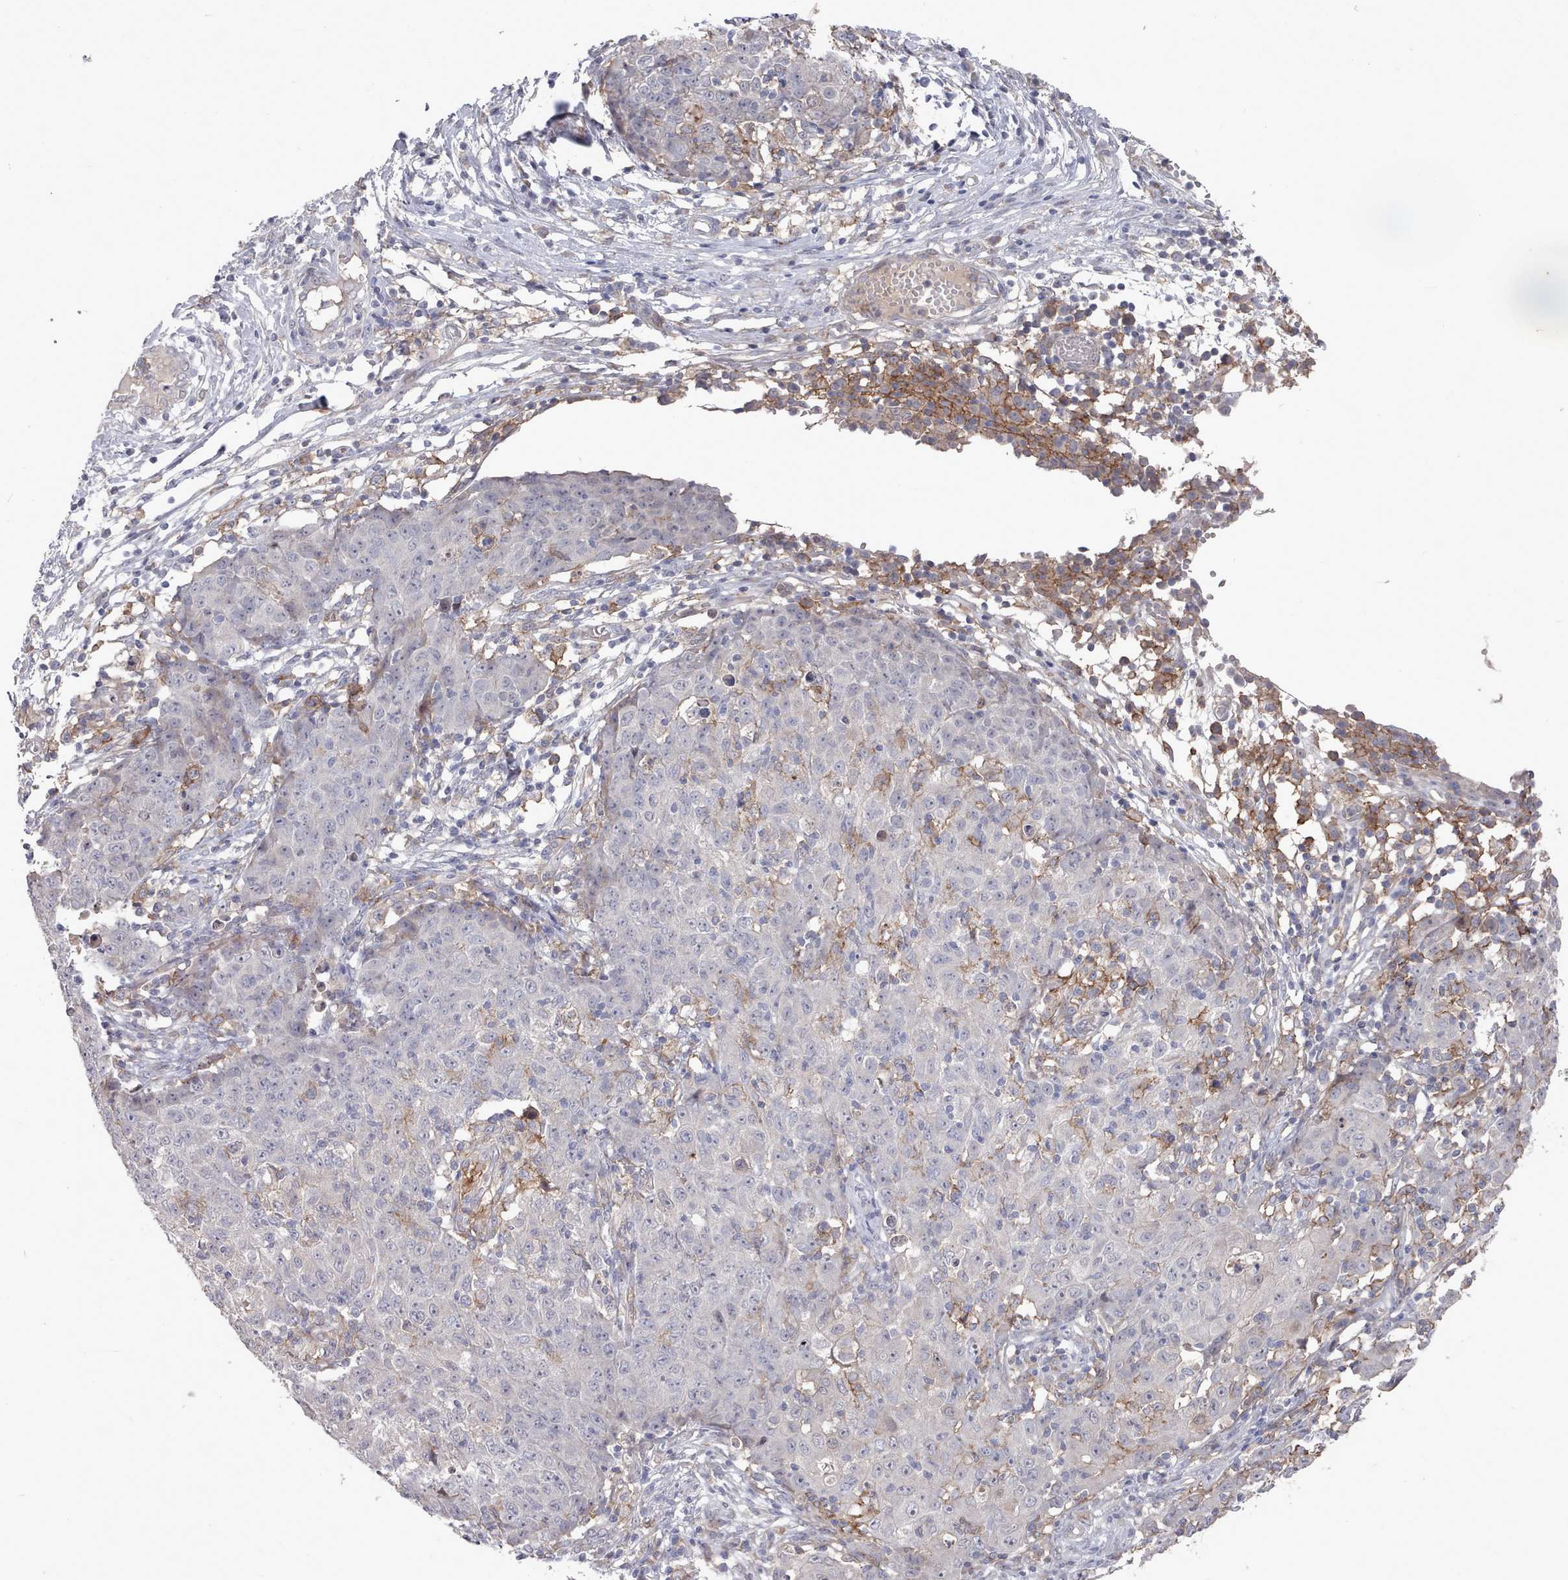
{"staining": {"intensity": "negative", "quantity": "none", "location": "none"}, "tissue": "ovarian cancer", "cell_type": "Tumor cells", "image_type": "cancer", "snomed": [{"axis": "morphology", "description": "Carcinoma, endometroid"}, {"axis": "topography", "description": "Ovary"}], "caption": "Immunohistochemistry (IHC) of endometroid carcinoma (ovarian) exhibits no staining in tumor cells.", "gene": "COL8A2", "patient": {"sex": "female", "age": 42}}